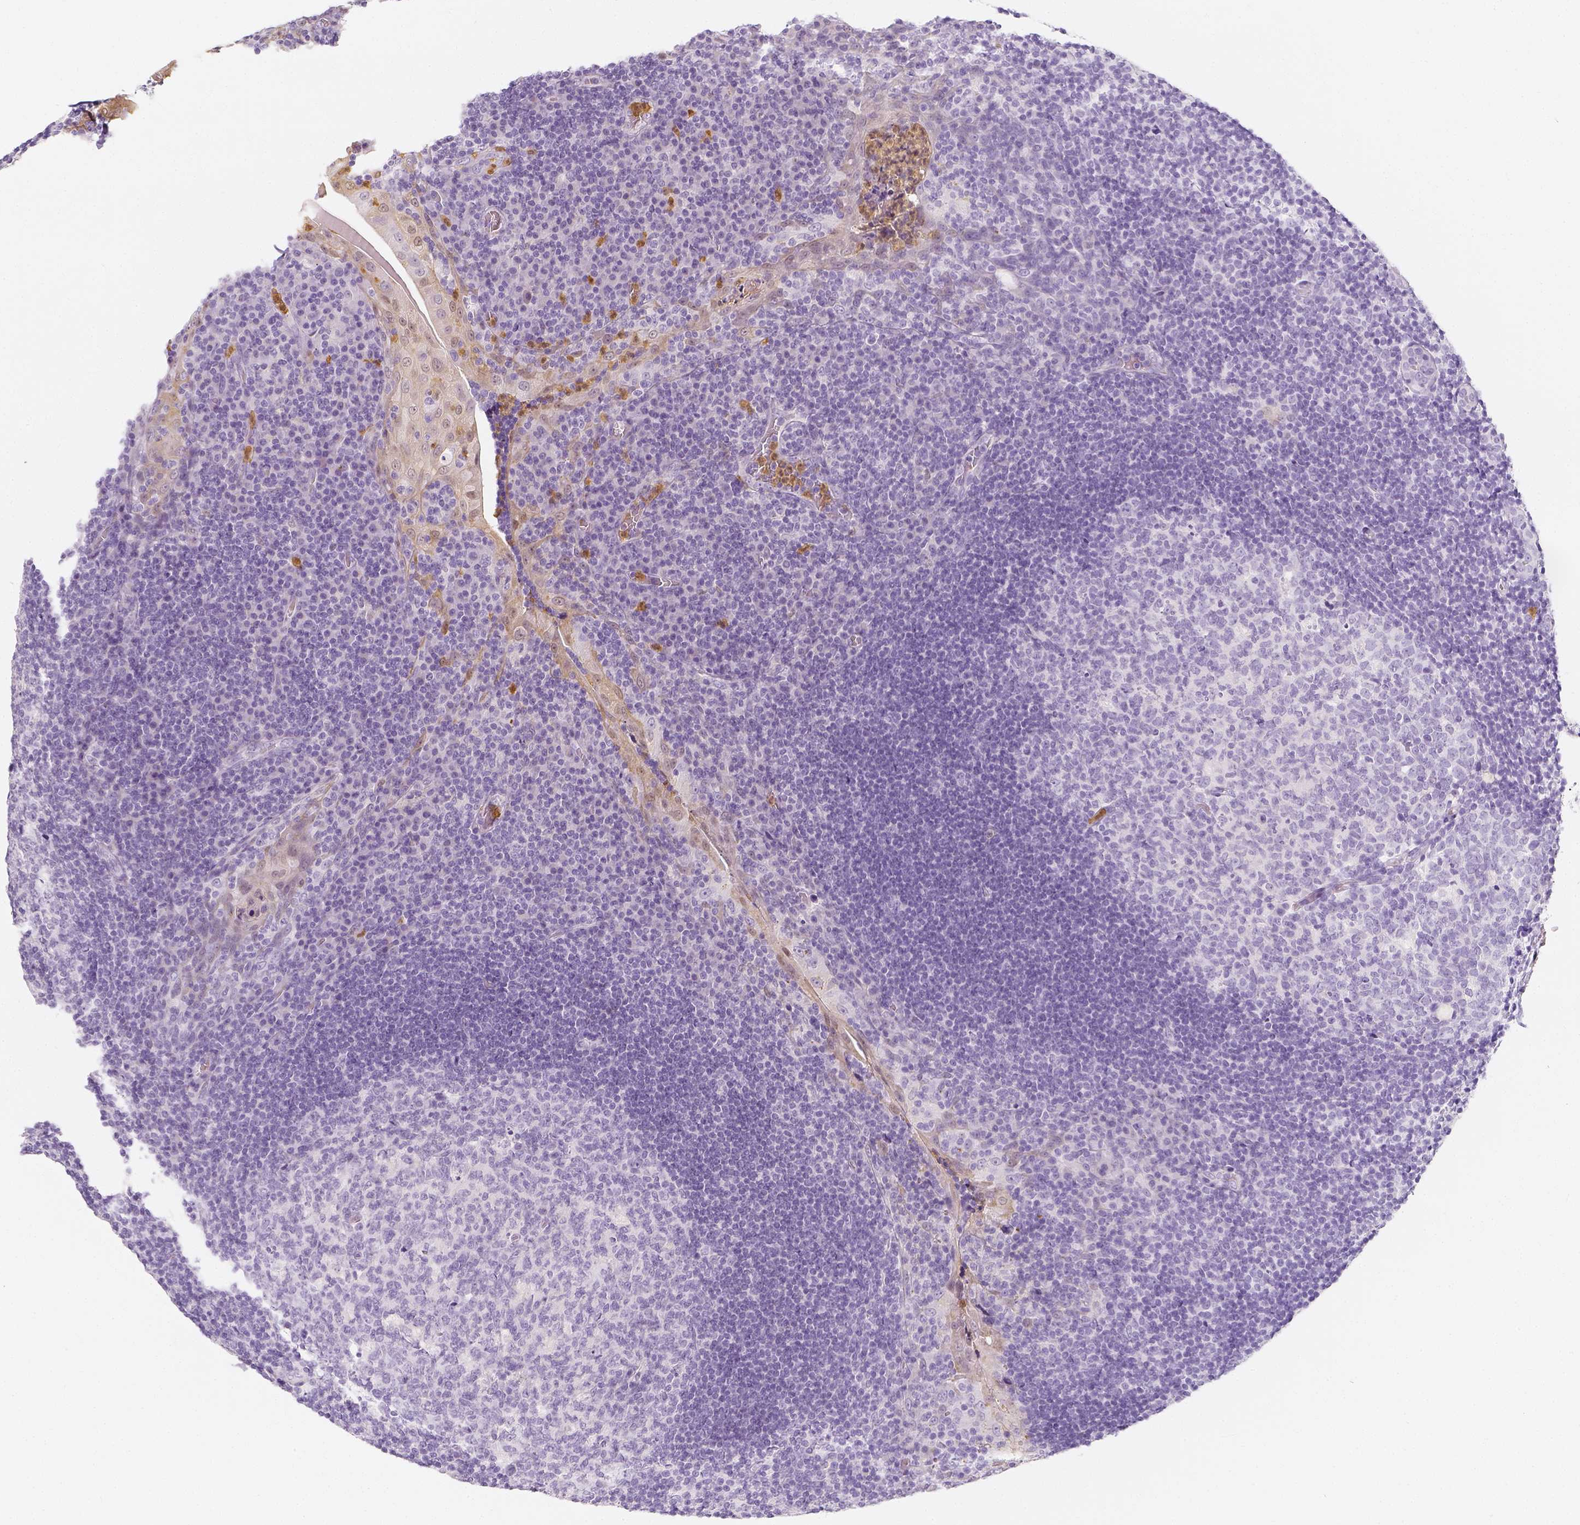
{"staining": {"intensity": "negative", "quantity": "none", "location": "none"}, "tissue": "tonsil", "cell_type": "Germinal center cells", "image_type": "normal", "snomed": [{"axis": "morphology", "description": "Normal tissue, NOS"}, {"axis": "topography", "description": "Tonsil"}], "caption": "Immunohistochemistry micrograph of benign tonsil: human tonsil stained with DAB shows no significant protein expression in germinal center cells. The staining is performed using DAB (3,3'-diaminobenzidine) brown chromogen with nuclei counter-stained in using hematoxylin.", "gene": "NECAB2", "patient": {"sex": "male", "age": 17}}